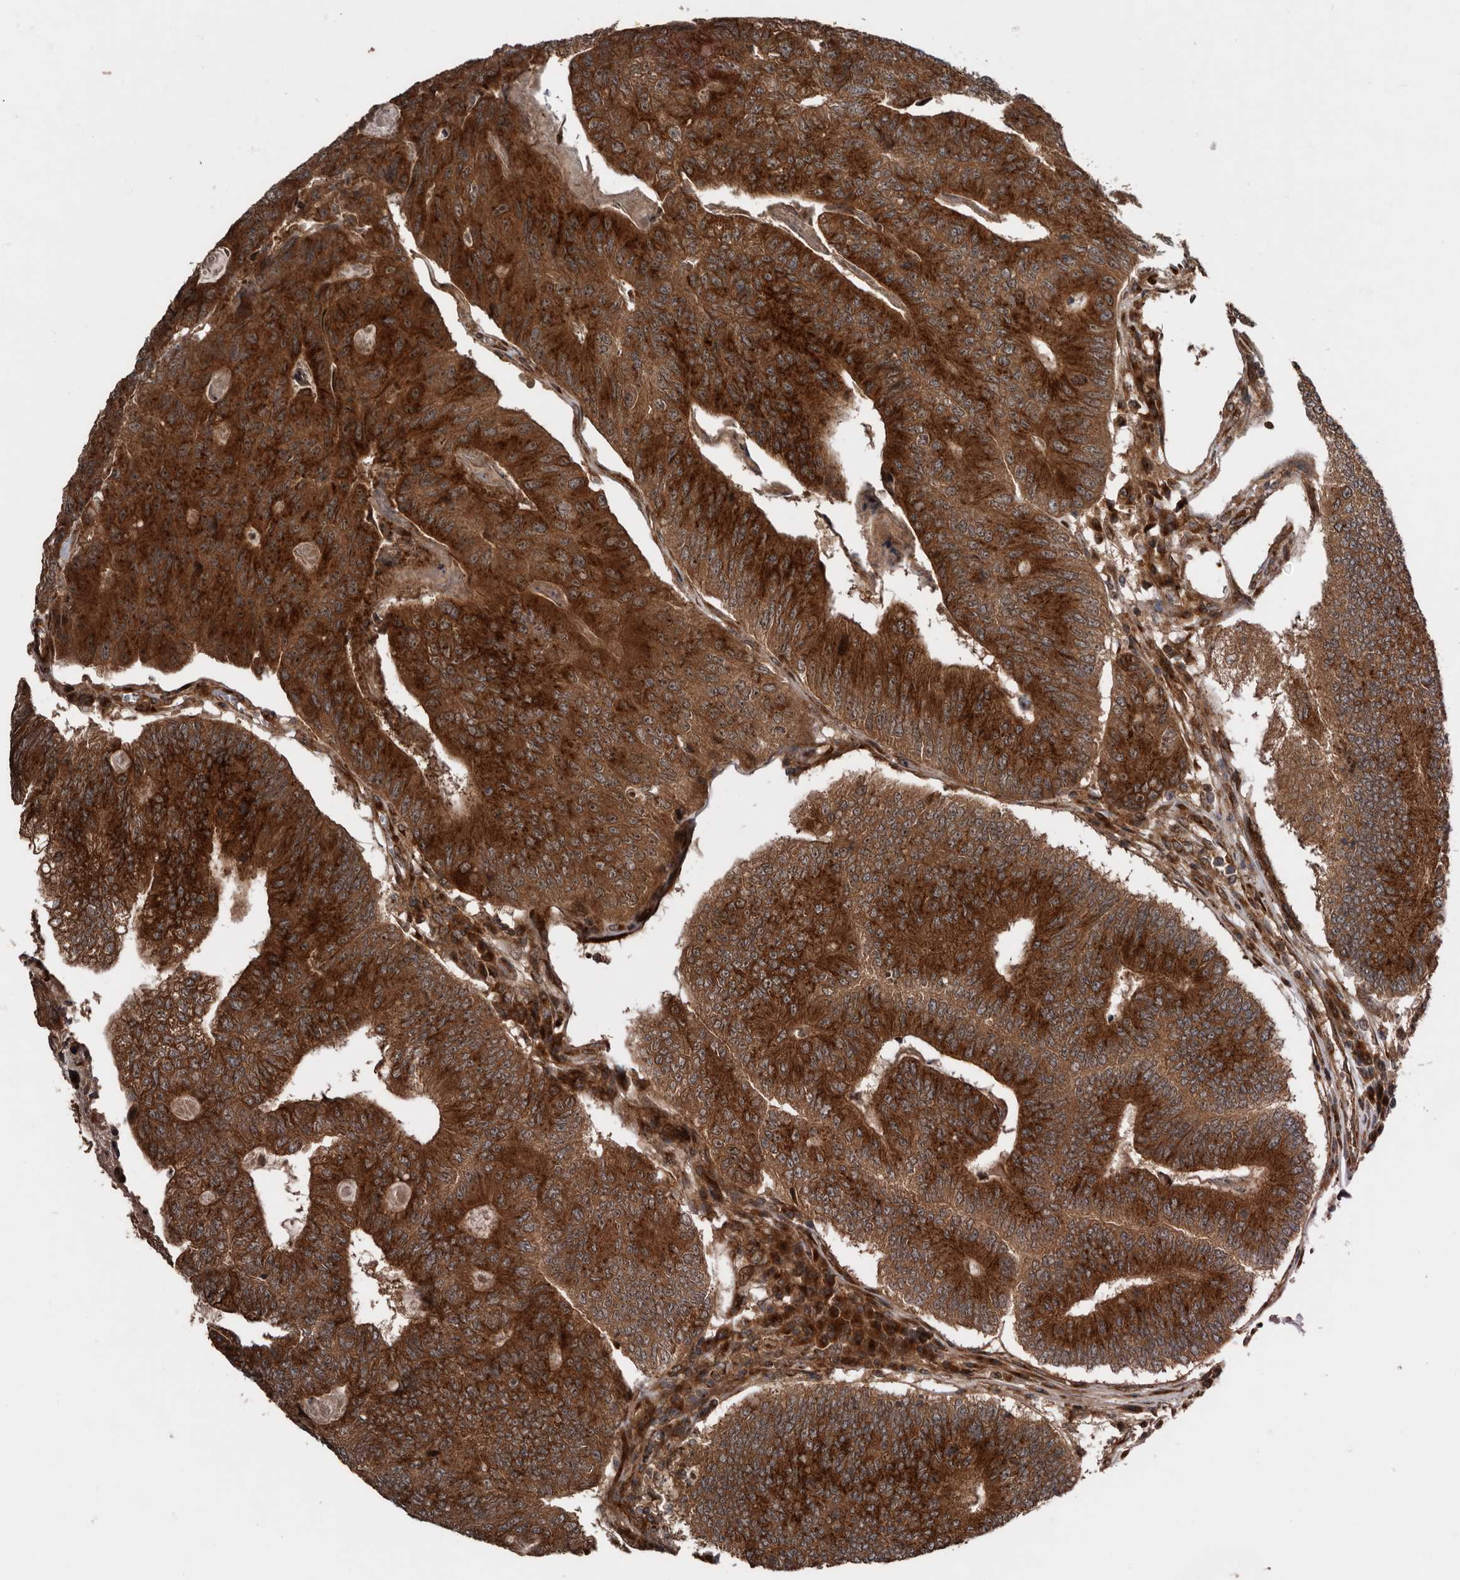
{"staining": {"intensity": "strong", "quantity": ">75%", "location": "cytoplasmic/membranous,nuclear"}, "tissue": "colorectal cancer", "cell_type": "Tumor cells", "image_type": "cancer", "snomed": [{"axis": "morphology", "description": "Adenocarcinoma, NOS"}, {"axis": "topography", "description": "Colon"}], "caption": "Immunohistochemistry image of human colorectal adenocarcinoma stained for a protein (brown), which shows high levels of strong cytoplasmic/membranous and nuclear staining in about >75% of tumor cells.", "gene": "CCDC190", "patient": {"sex": "female", "age": 67}}